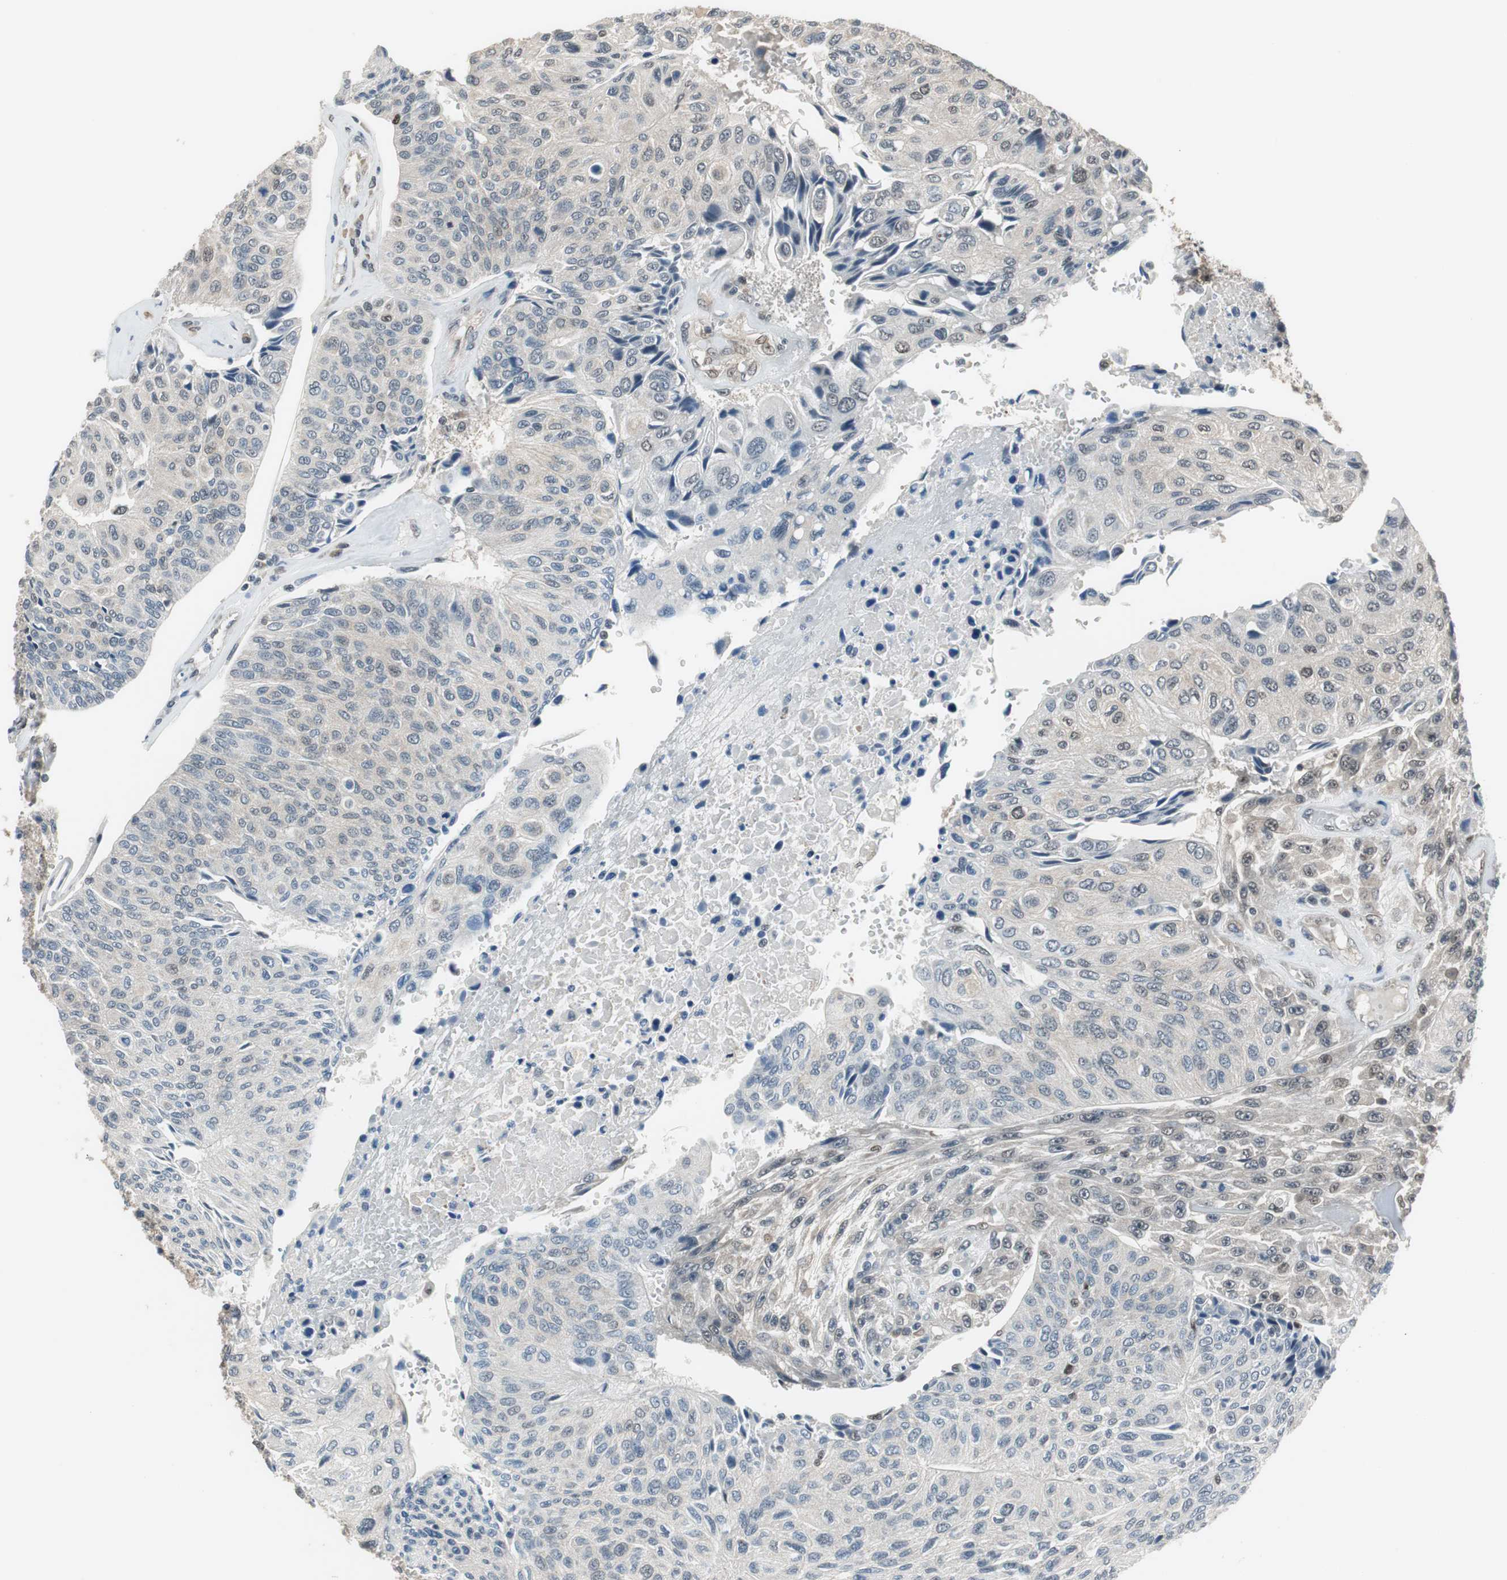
{"staining": {"intensity": "weak", "quantity": "<25%", "location": "cytoplasmic/membranous"}, "tissue": "urothelial cancer", "cell_type": "Tumor cells", "image_type": "cancer", "snomed": [{"axis": "morphology", "description": "Urothelial carcinoma, High grade"}, {"axis": "topography", "description": "Urinary bladder"}], "caption": "This histopathology image is of urothelial cancer stained with immunohistochemistry to label a protein in brown with the nuclei are counter-stained blue. There is no staining in tumor cells. (IHC, brightfield microscopy, high magnification).", "gene": "MAFB", "patient": {"sex": "male", "age": 66}}